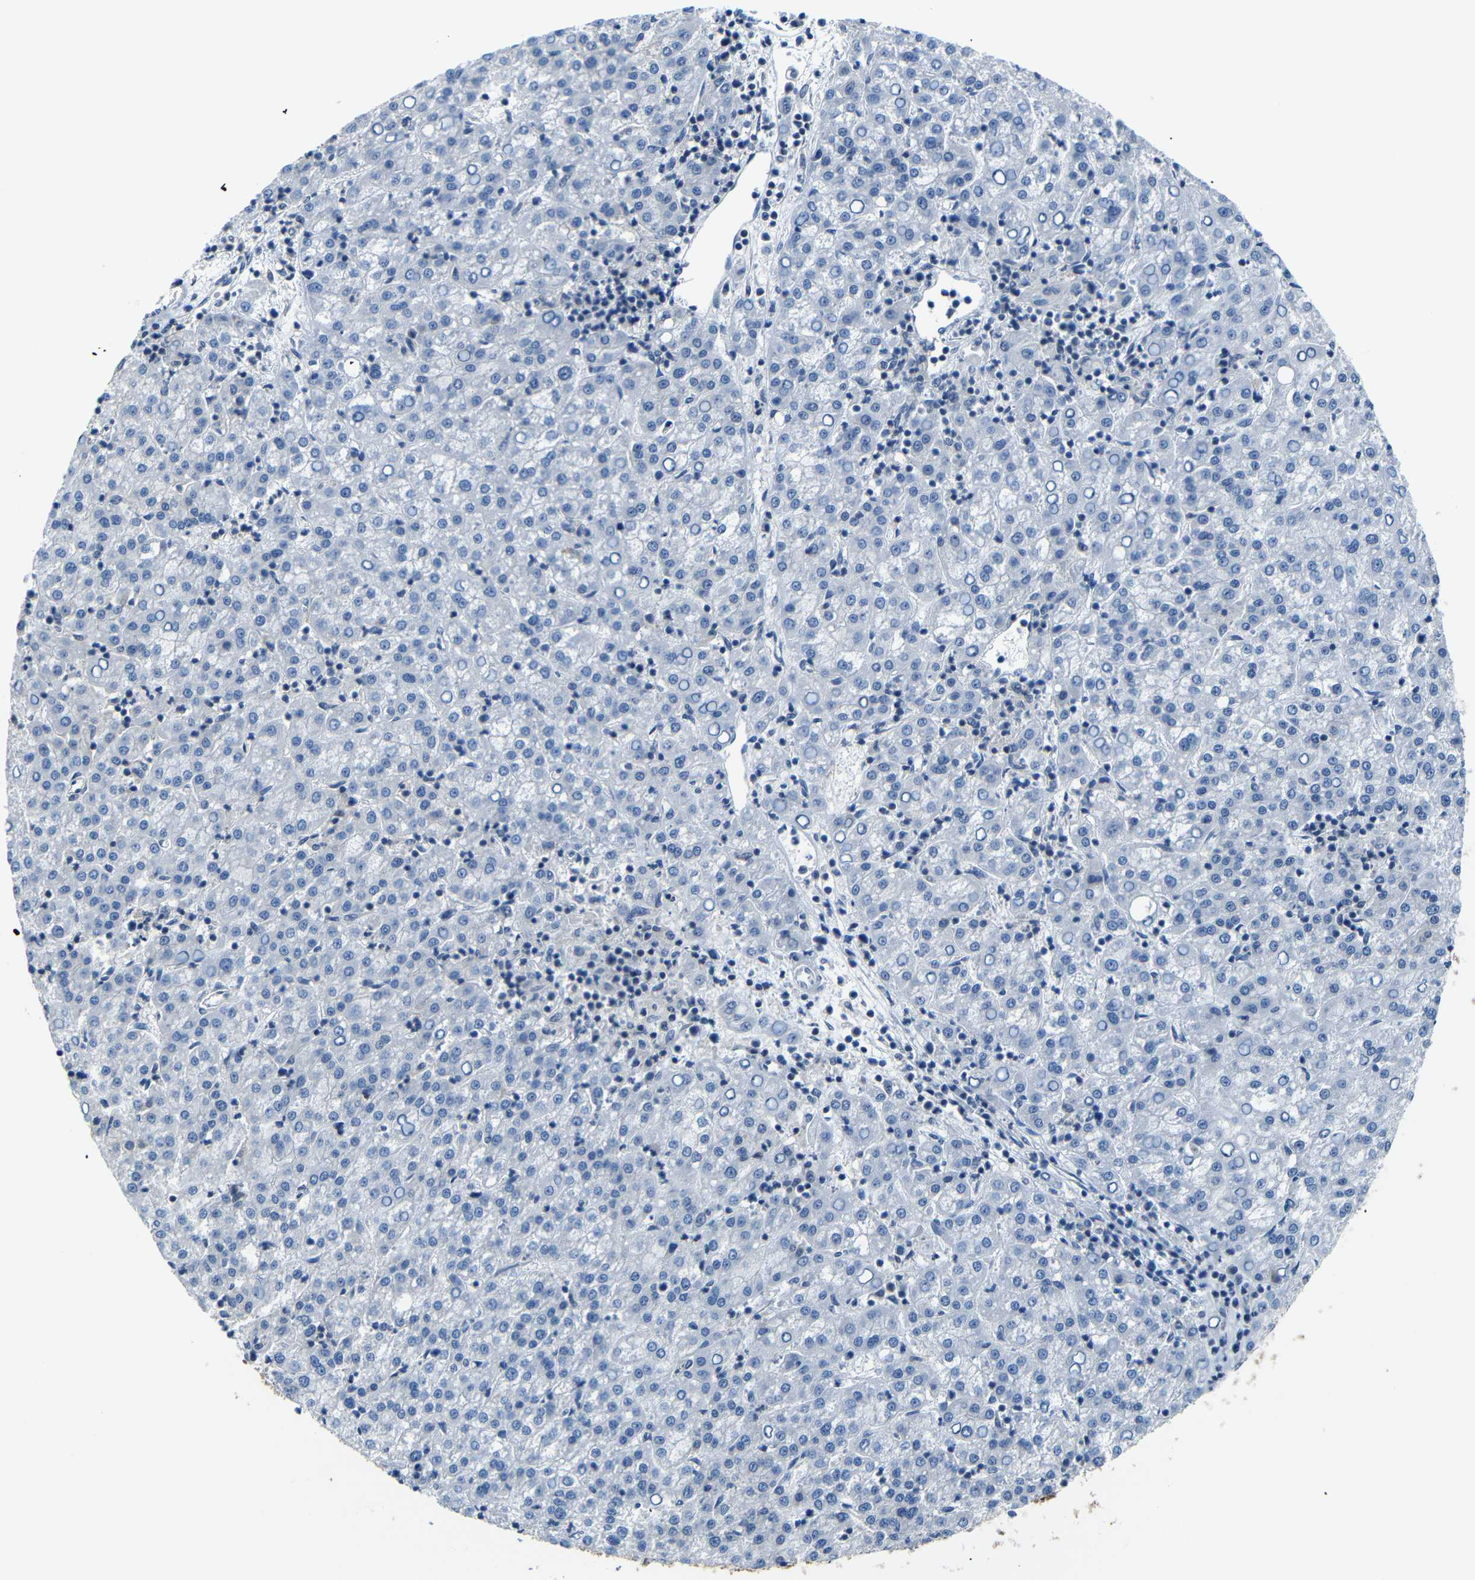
{"staining": {"intensity": "negative", "quantity": "none", "location": "none"}, "tissue": "liver cancer", "cell_type": "Tumor cells", "image_type": "cancer", "snomed": [{"axis": "morphology", "description": "Carcinoma, Hepatocellular, NOS"}, {"axis": "topography", "description": "Liver"}], "caption": "Protein analysis of liver cancer shows no significant staining in tumor cells.", "gene": "SFN", "patient": {"sex": "female", "age": 58}}